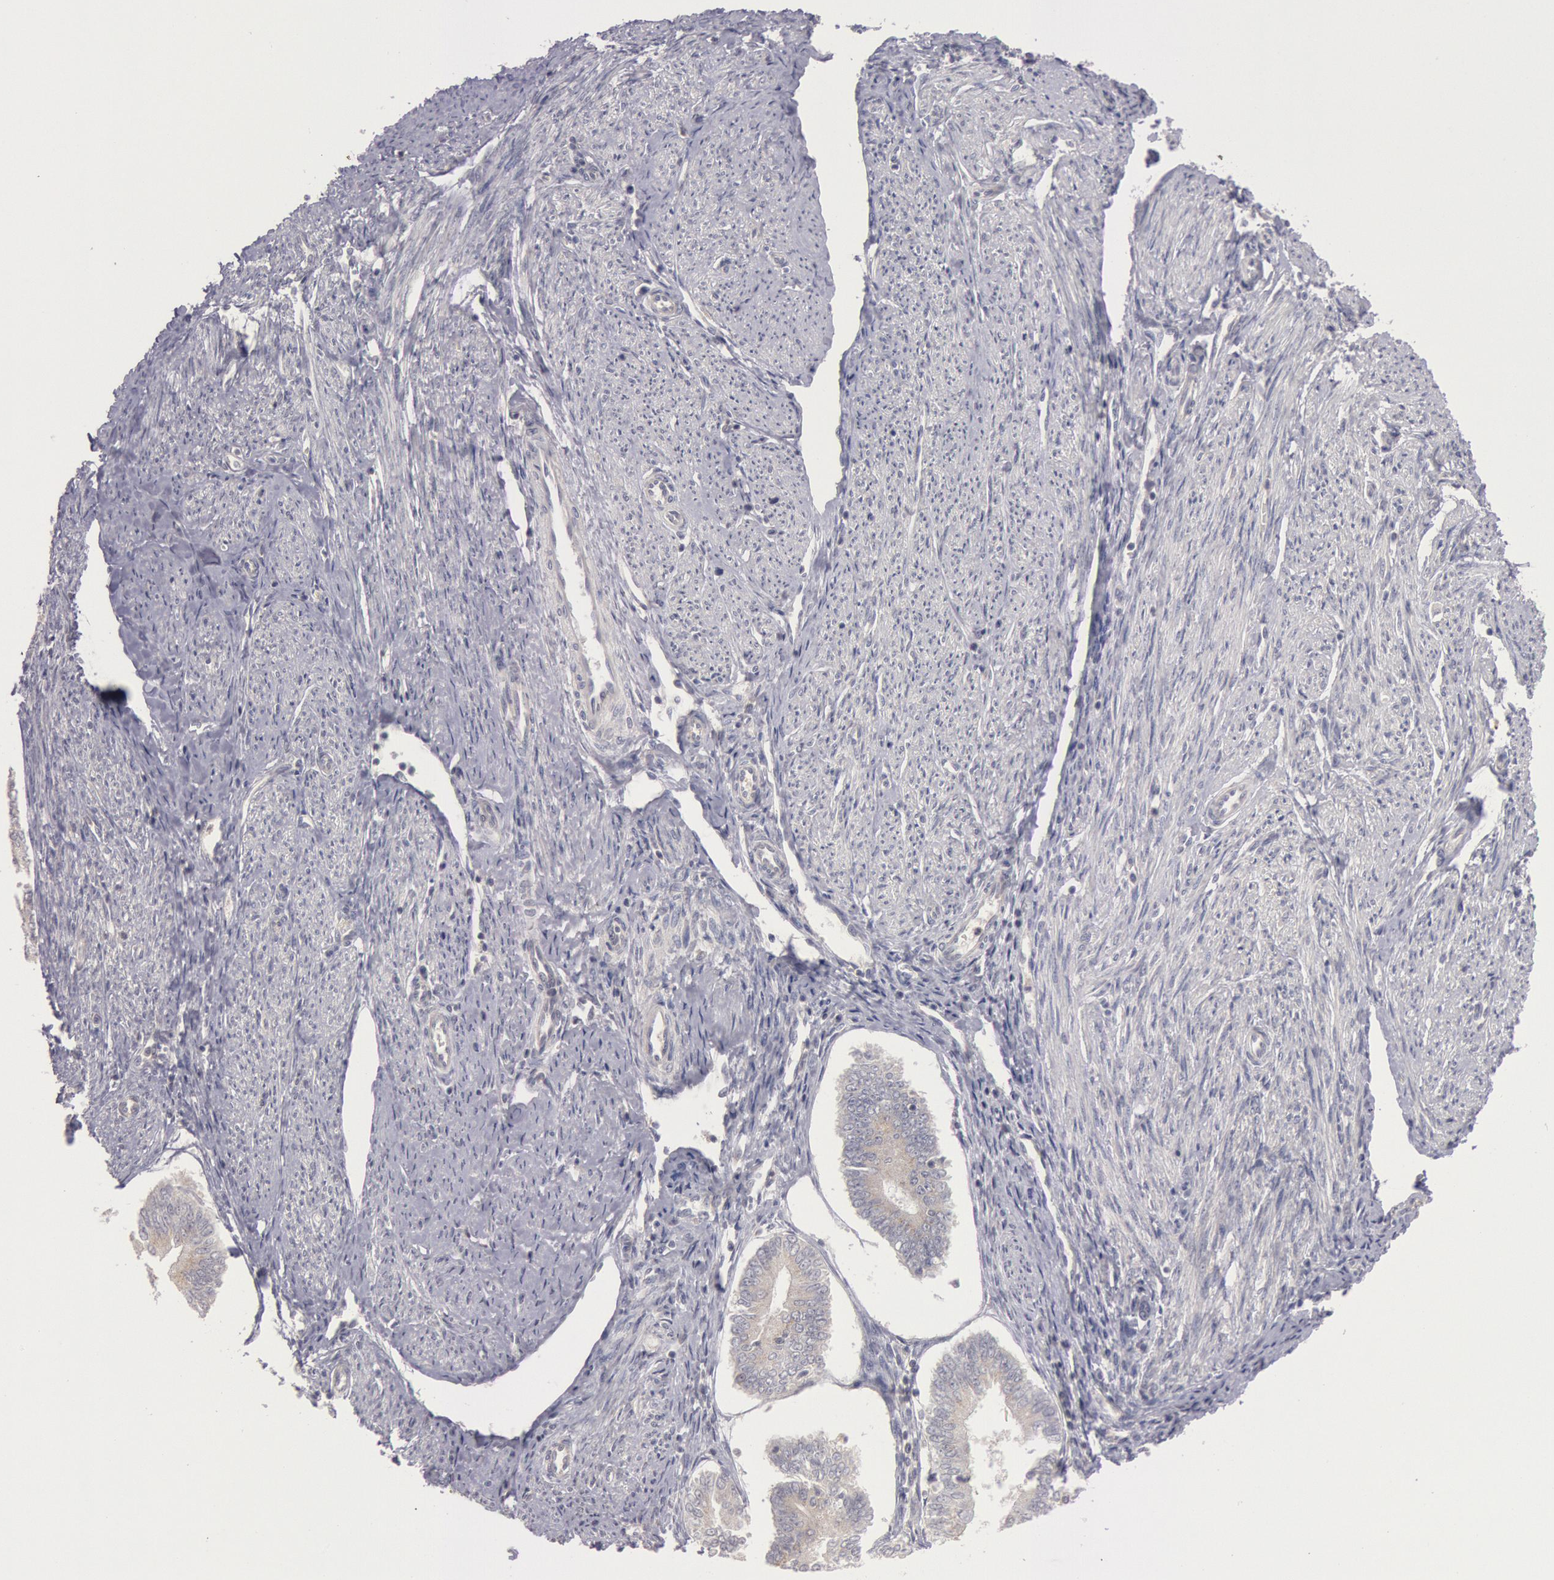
{"staining": {"intensity": "negative", "quantity": "none", "location": "none"}, "tissue": "endometrial cancer", "cell_type": "Tumor cells", "image_type": "cancer", "snomed": [{"axis": "morphology", "description": "Adenocarcinoma, NOS"}, {"axis": "topography", "description": "Endometrium"}], "caption": "Tumor cells are negative for protein expression in human adenocarcinoma (endometrial).", "gene": "PIK3R1", "patient": {"sex": "female", "age": 75}}